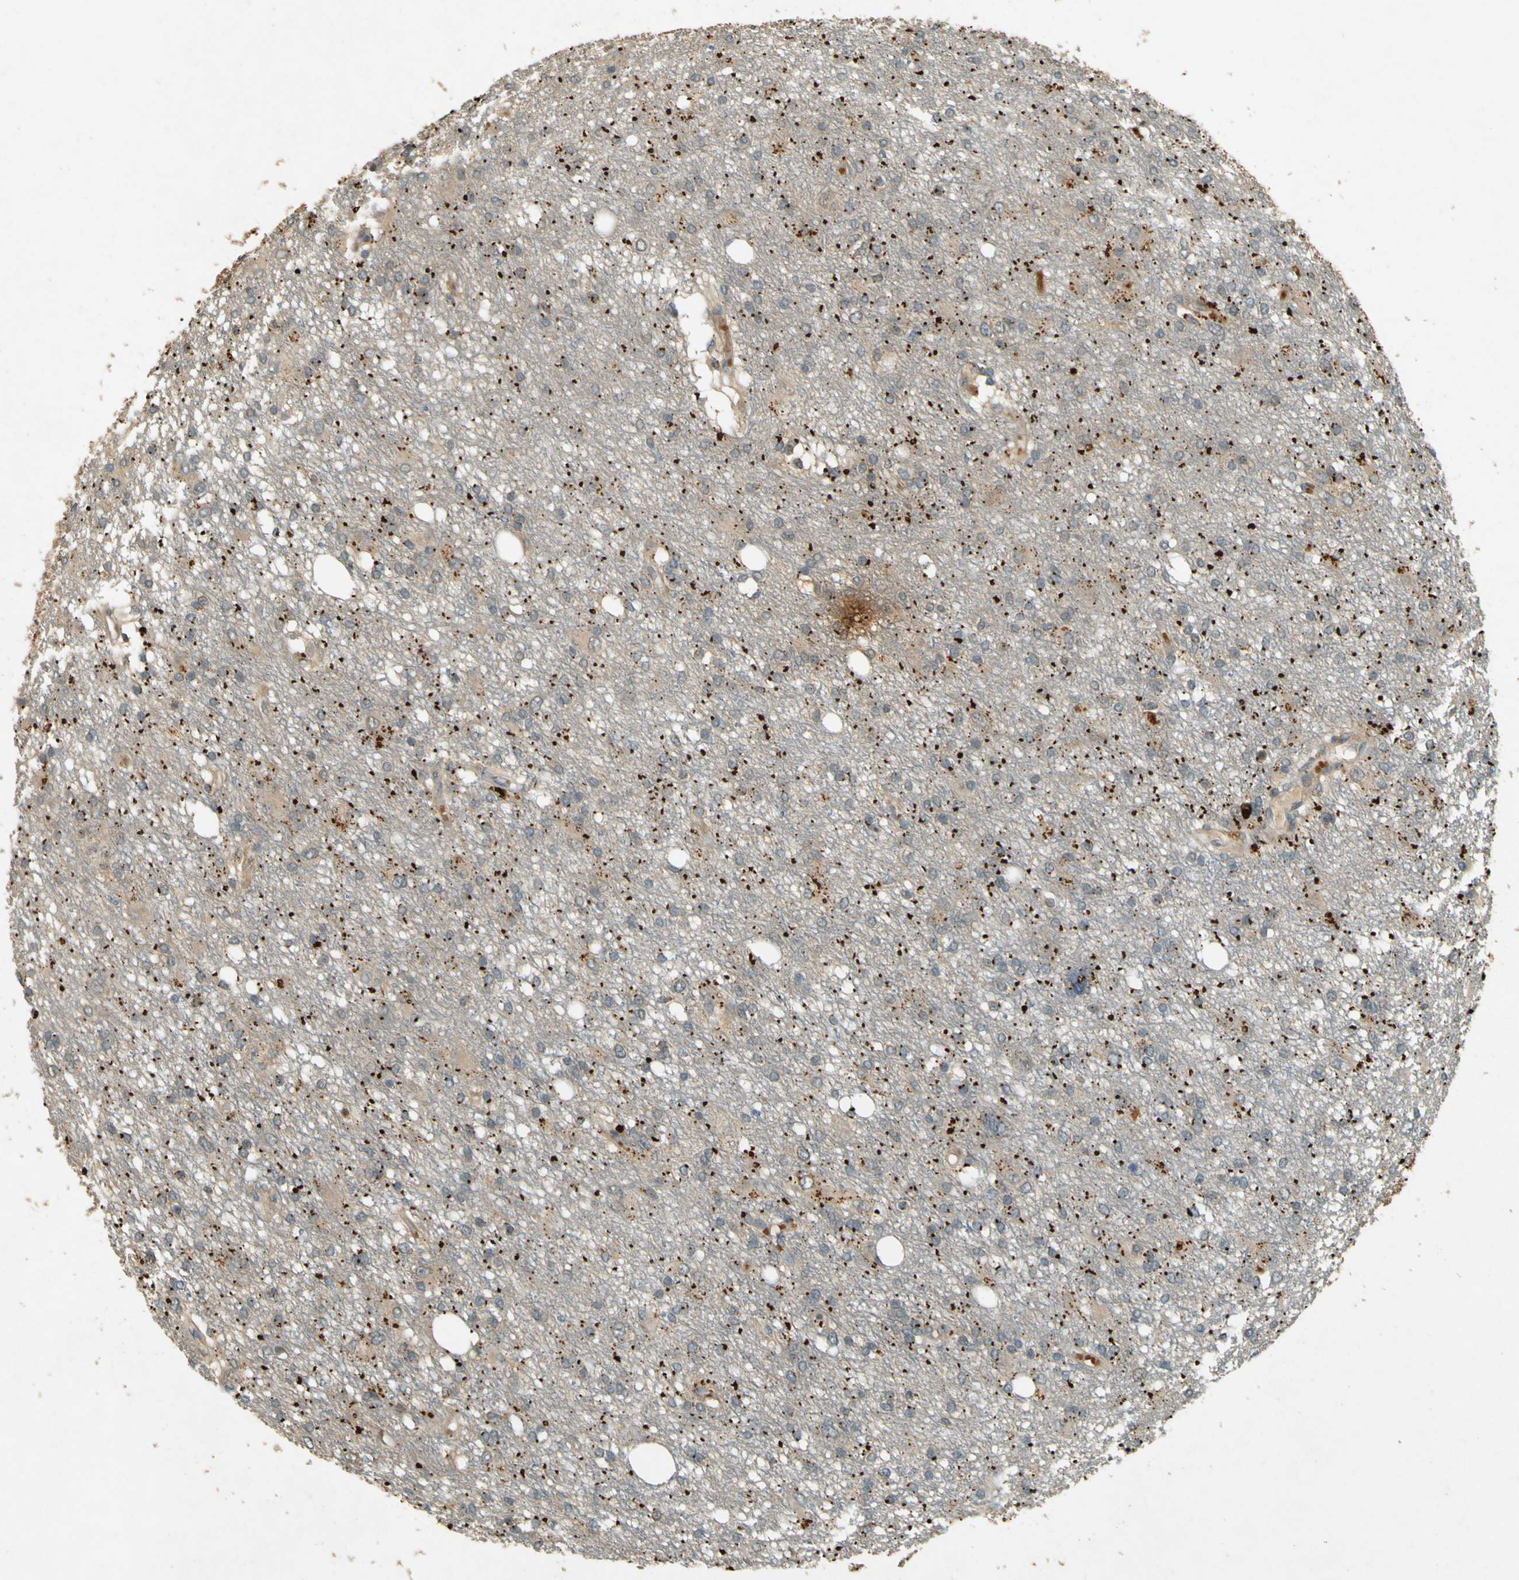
{"staining": {"intensity": "negative", "quantity": "none", "location": "none"}, "tissue": "glioma", "cell_type": "Tumor cells", "image_type": "cancer", "snomed": [{"axis": "morphology", "description": "Glioma, malignant, High grade"}, {"axis": "topography", "description": "Brain"}], "caption": "Tumor cells are negative for brown protein staining in malignant glioma (high-grade).", "gene": "MPDZ", "patient": {"sex": "female", "age": 59}}